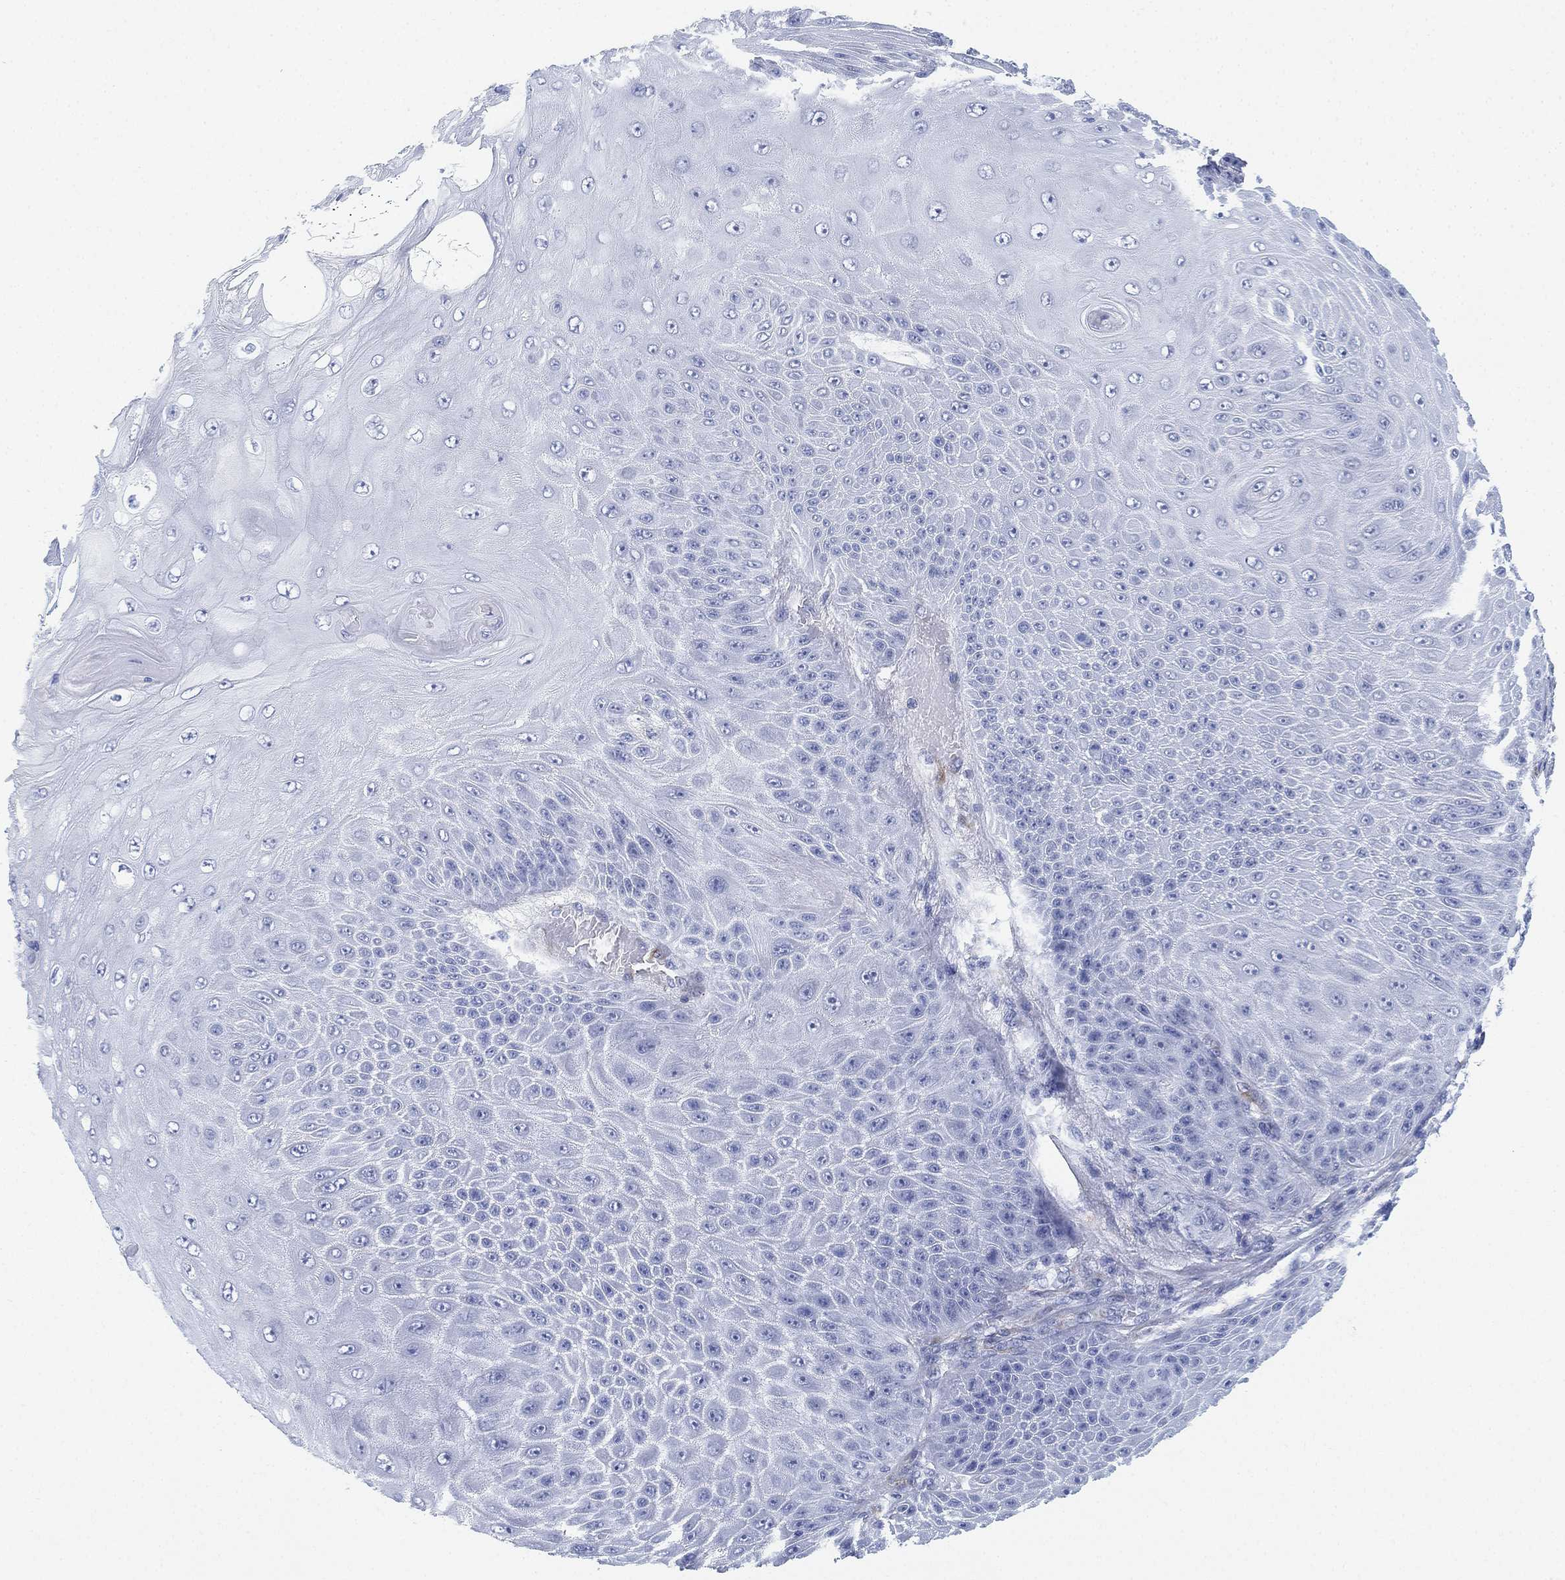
{"staining": {"intensity": "negative", "quantity": "none", "location": "none"}, "tissue": "skin cancer", "cell_type": "Tumor cells", "image_type": "cancer", "snomed": [{"axis": "morphology", "description": "Squamous cell carcinoma, NOS"}, {"axis": "topography", "description": "Skin"}], "caption": "Tumor cells show no significant protein positivity in skin squamous cell carcinoma. (Immunohistochemistry, brightfield microscopy, high magnification).", "gene": "PSKH2", "patient": {"sex": "male", "age": 62}}